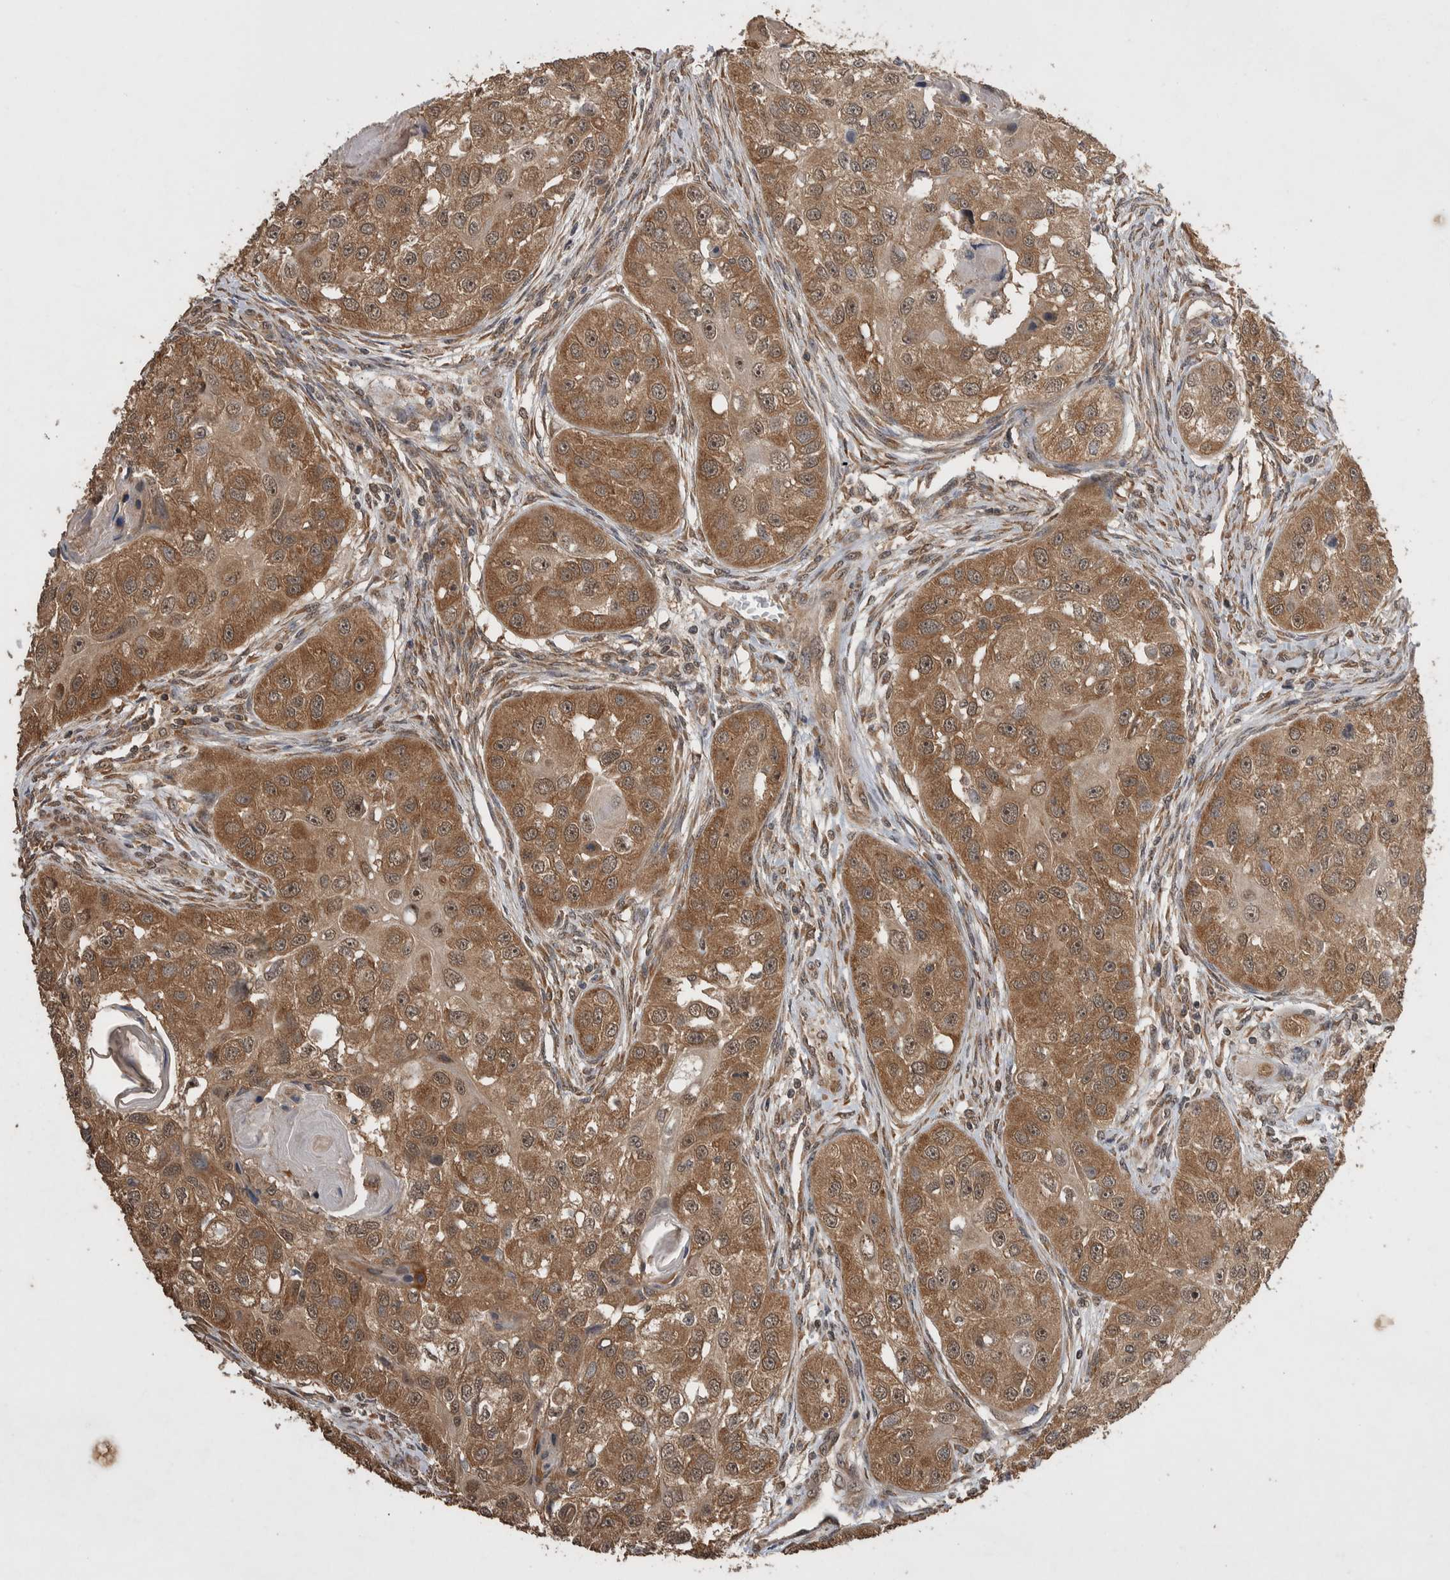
{"staining": {"intensity": "moderate", "quantity": ">75%", "location": "cytoplasmic/membranous,nuclear"}, "tissue": "head and neck cancer", "cell_type": "Tumor cells", "image_type": "cancer", "snomed": [{"axis": "morphology", "description": "Normal tissue, NOS"}, {"axis": "morphology", "description": "Squamous cell carcinoma, NOS"}, {"axis": "topography", "description": "Skeletal muscle"}, {"axis": "topography", "description": "Head-Neck"}], "caption": "DAB (3,3'-diaminobenzidine) immunohistochemical staining of head and neck cancer displays moderate cytoplasmic/membranous and nuclear protein positivity in about >75% of tumor cells. The staining was performed using DAB (3,3'-diaminobenzidine) to visualize the protein expression in brown, while the nuclei were stained in blue with hematoxylin (Magnification: 20x).", "gene": "DVL2", "patient": {"sex": "male", "age": 51}}